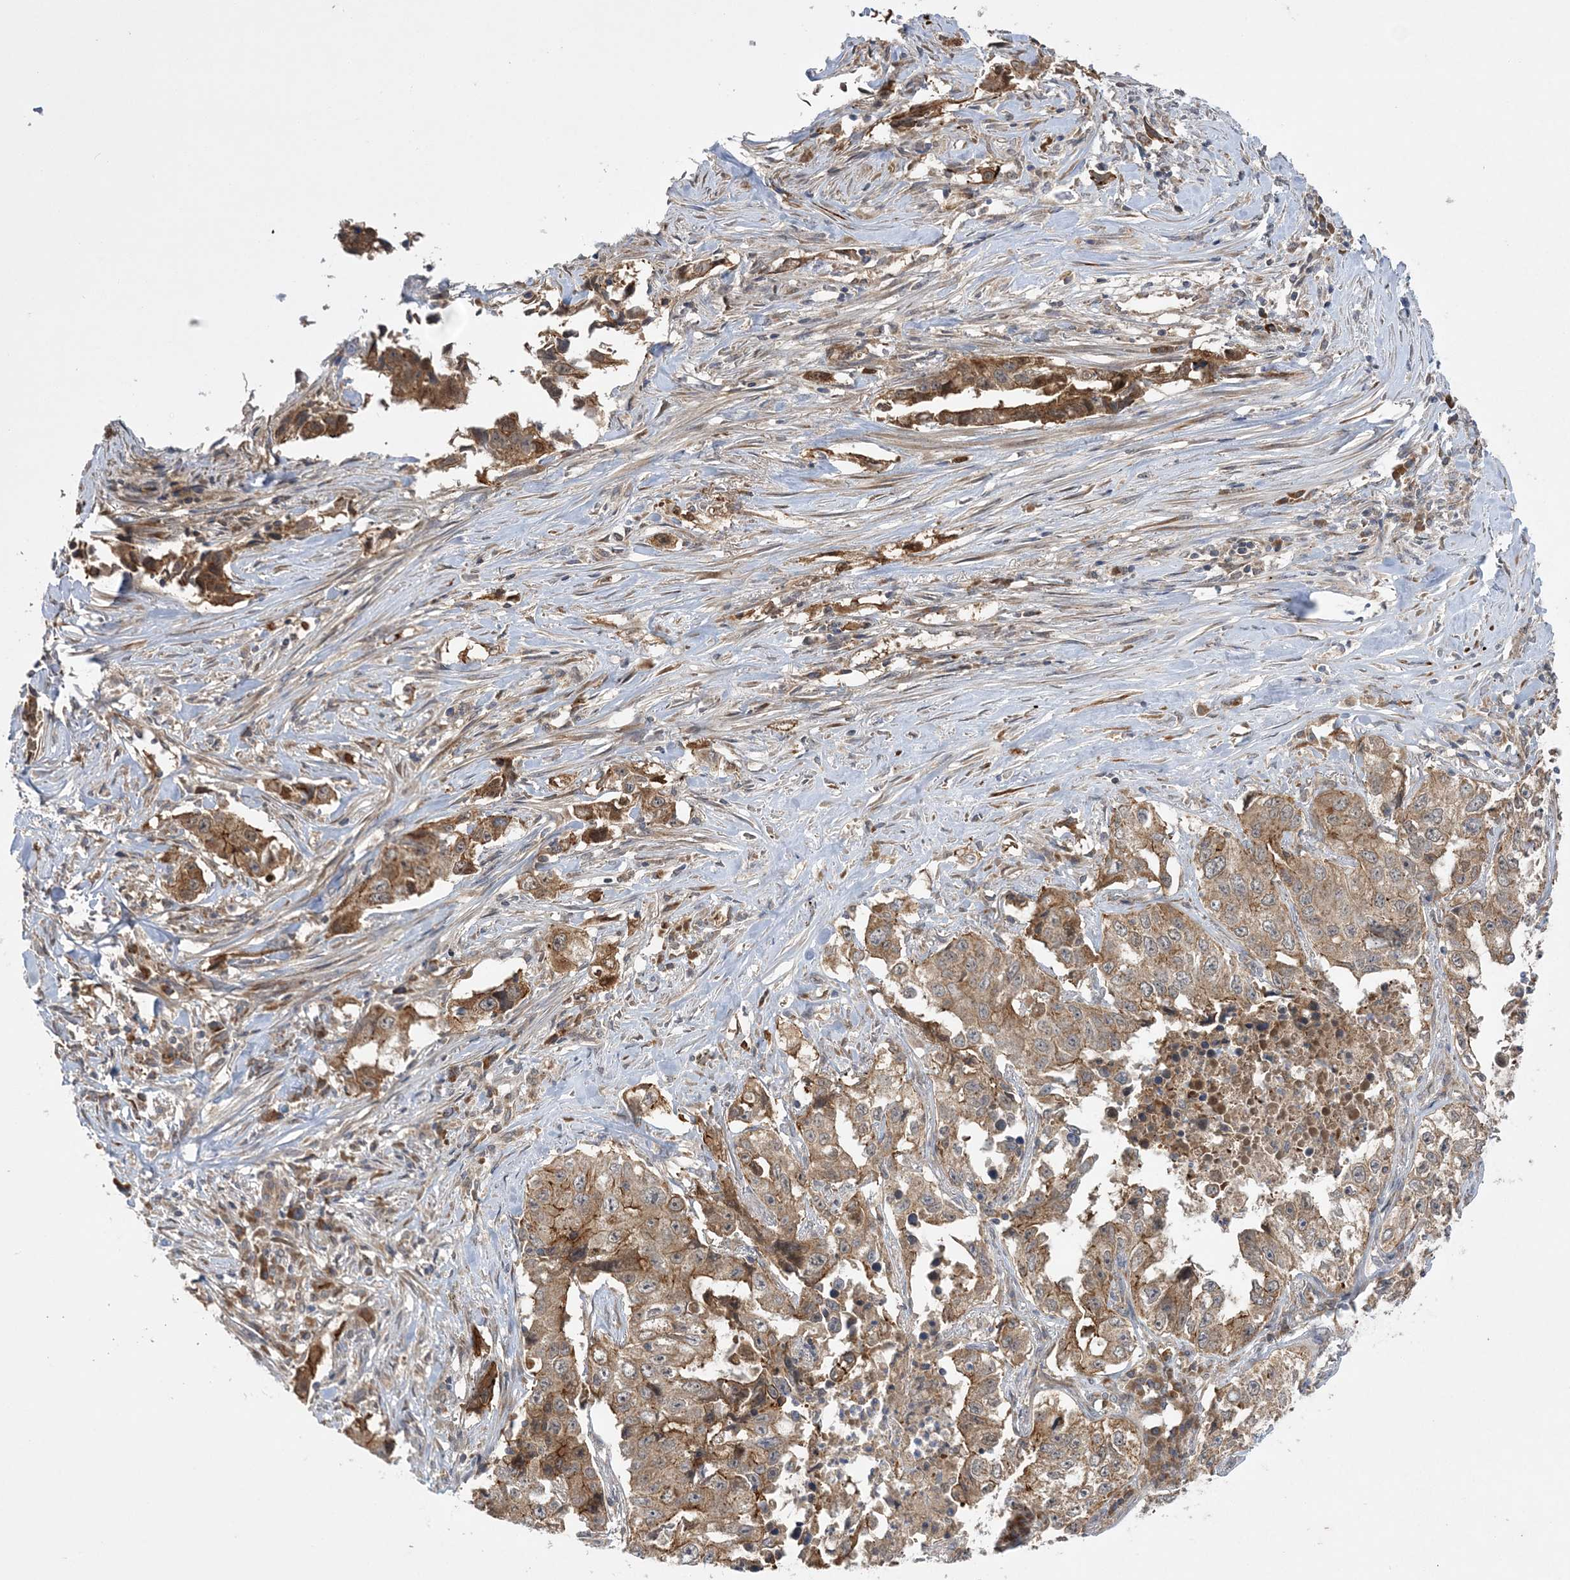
{"staining": {"intensity": "moderate", "quantity": ">75%", "location": "cytoplasmic/membranous"}, "tissue": "lung cancer", "cell_type": "Tumor cells", "image_type": "cancer", "snomed": [{"axis": "morphology", "description": "Adenocarcinoma, NOS"}, {"axis": "topography", "description": "Lung"}], "caption": "The micrograph reveals staining of adenocarcinoma (lung), revealing moderate cytoplasmic/membranous protein positivity (brown color) within tumor cells.", "gene": "MMADHC", "patient": {"sex": "female", "age": 51}}